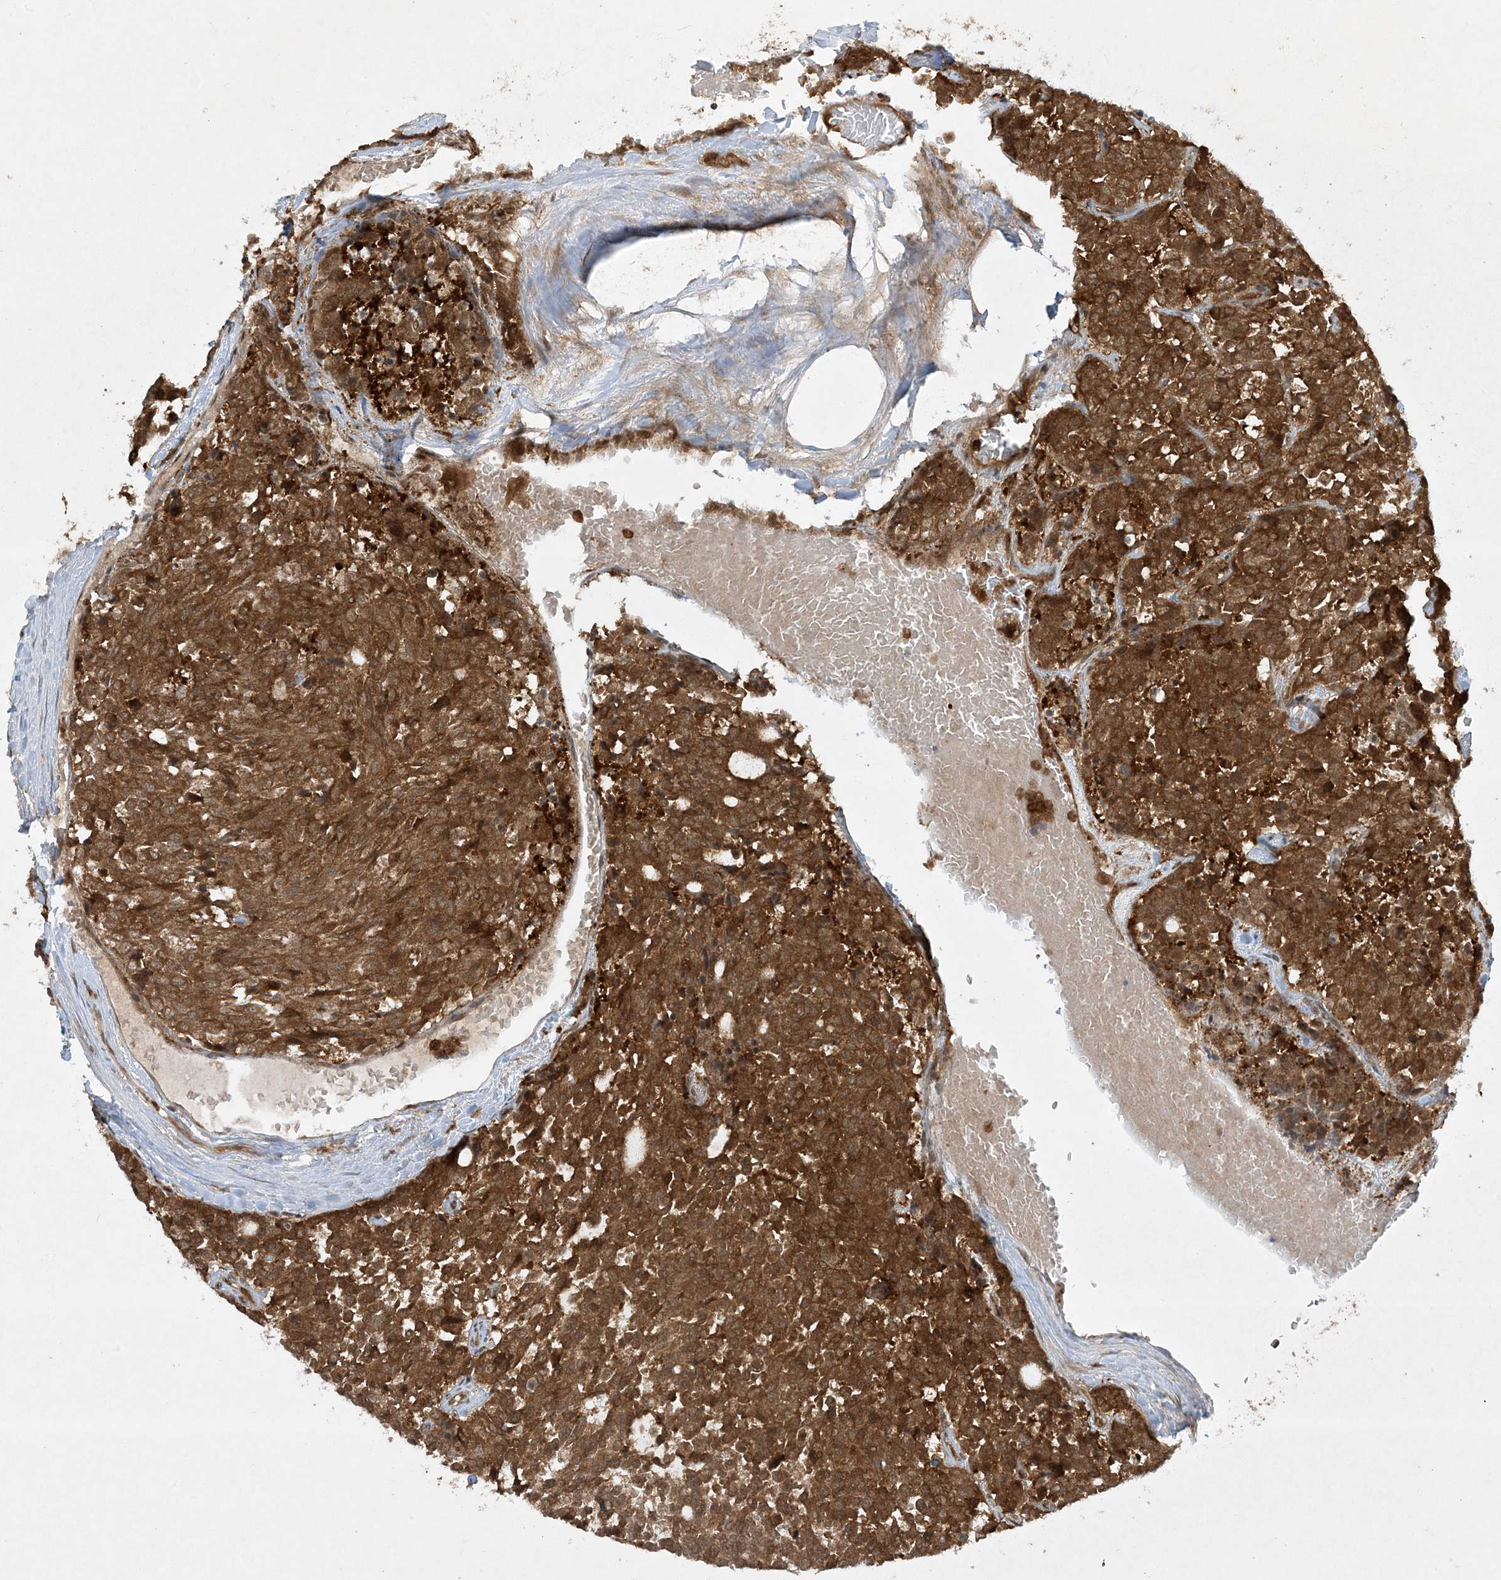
{"staining": {"intensity": "strong", "quantity": ">75%", "location": "cytoplasmic/membranous"}, "tissue": "carcinoid", "cell_type": "Tumor cells", "image_type": "cancer", "snomed": [{"axis": "morphology", "description": "Carcinoid, malignant, NOS"}, {"axis": "topography", "description": "Pancreas"}], "caption": "Protein expression by immunohistochemistry (IHC) displays strong cytoplasmic/membranous positivity in approximately >75% of tumor cells in carcinoid. (DAB (3,3'-diaminobenzidine) = brown stain, brightfield microscopy at high magnification).", "gene": "CERT1", "patient": {"sex": "female", "age": 54}}